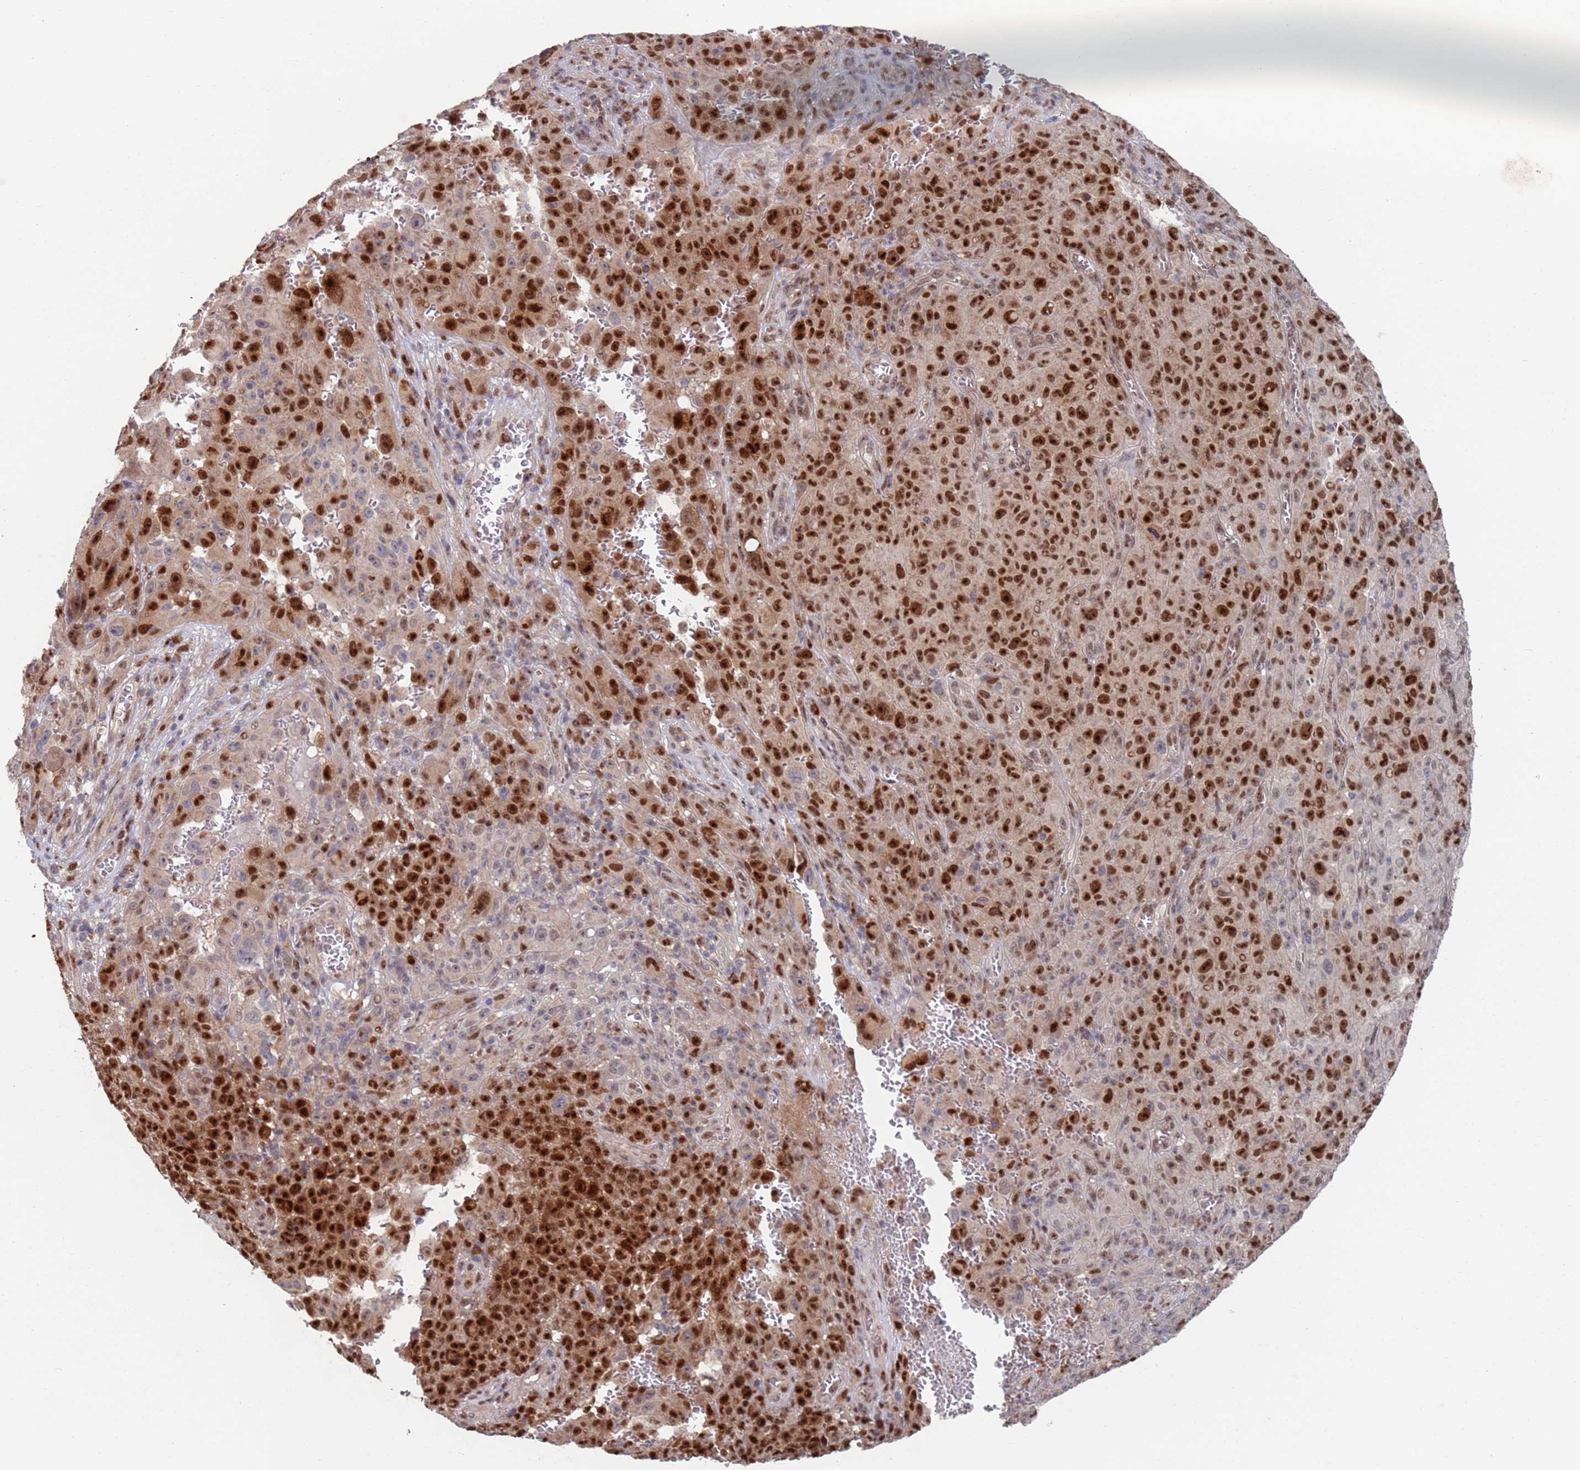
{"staining": {"intensity": "strong", "quantity": ">75%", "location": "nuclear"}, "tissue": "melanoma", "cell_type": "Tumor cells", "image_type": "cancer", "snomed": [{"axis": "morphology", "description": "Malignant melanoma, NOS"}, {"axis": "topography", "description": "Skin"}], "caption": "This is an image of immunohistochemistry staining of melanoma, which shows strong positivity in the nuclear of tumor cells.", "gene": "RPP25", "patient": {"sex": "female", "age": 82}}